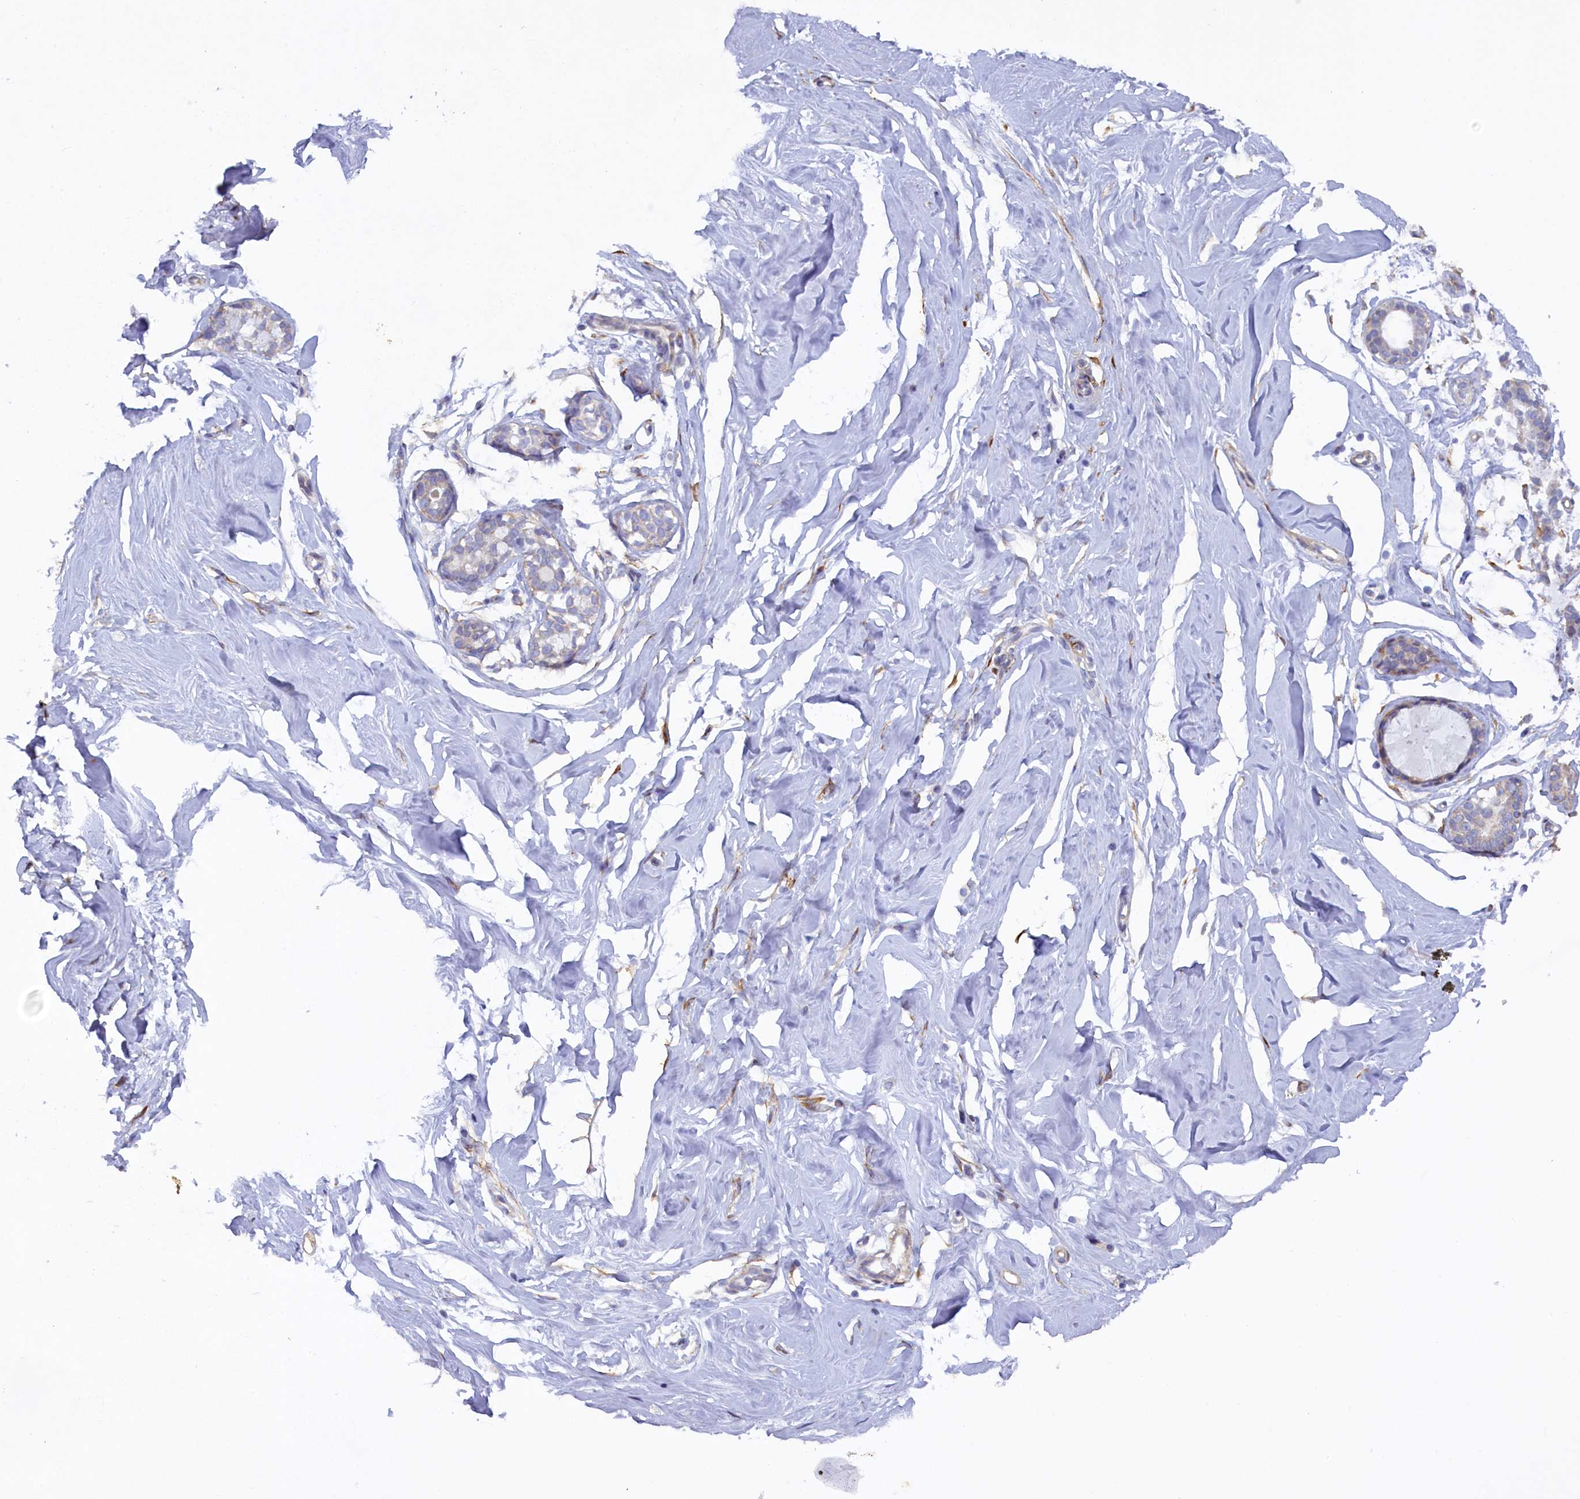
{"staining": {"intensity": "moderate", "quantity": "<25%", "location": "cytoplasmic/membranous"}, "tissue": "breast", "cell_type": "Adipocytes", "image_type": "normal", "snomed": [{"axis": "morphology", "description": "Normal tissue, NOS"}, {"axis": "morphology", "description": "Adenoma, NOS"}, {"axis": "topography", "description": "Breast"}], "caption": "Human breast stained with a brown dye reveals moderate cytoplasmic/membranous positive staining in about <25% of adipocytes.", "gene": "POGLUT3", "patient": {"sex": "female", "age": 23}}